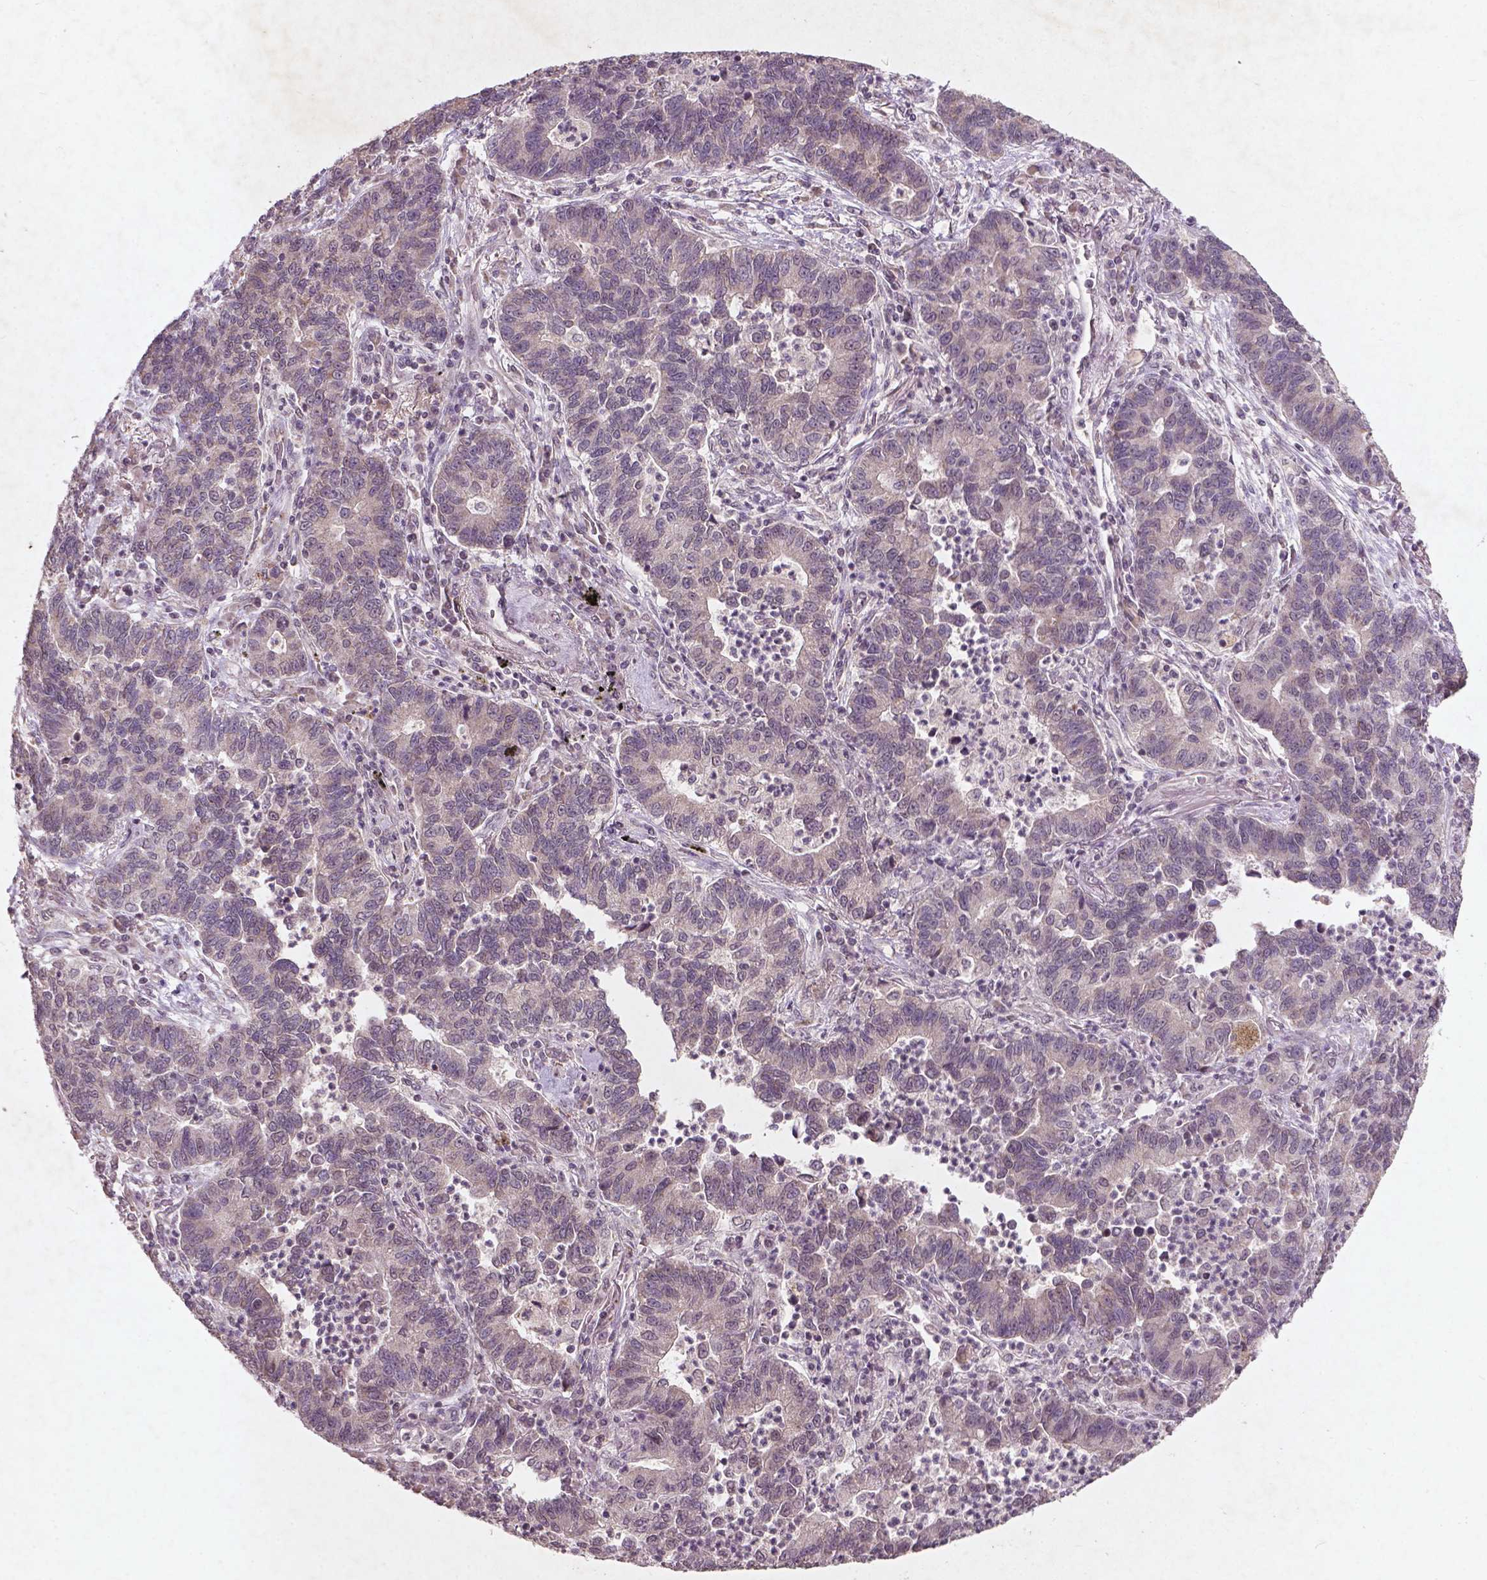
{"staining": {"intensity": "negative", "quantity": "none", "location": "none"}, "tissue": "lung cancer", "cell_type": "Tumor cells", "image_type": "cancer", "snomed": [{"axis": "morphology", "description": "Adenocarcinoma, NOS"}, {"axis": "topography", "description": "Lung"}], "caption": "Lung cancer was stained to show a protein in brown. There is no significant positivity in tumor cells. Brightfield microscopy of immunohistochemistry (IHC) stained with DAB (brown) and hematoxylin (blue), captured at high magnification.", "gene": "SMAD2", "patient": {"sex": "female", "age": 57}}